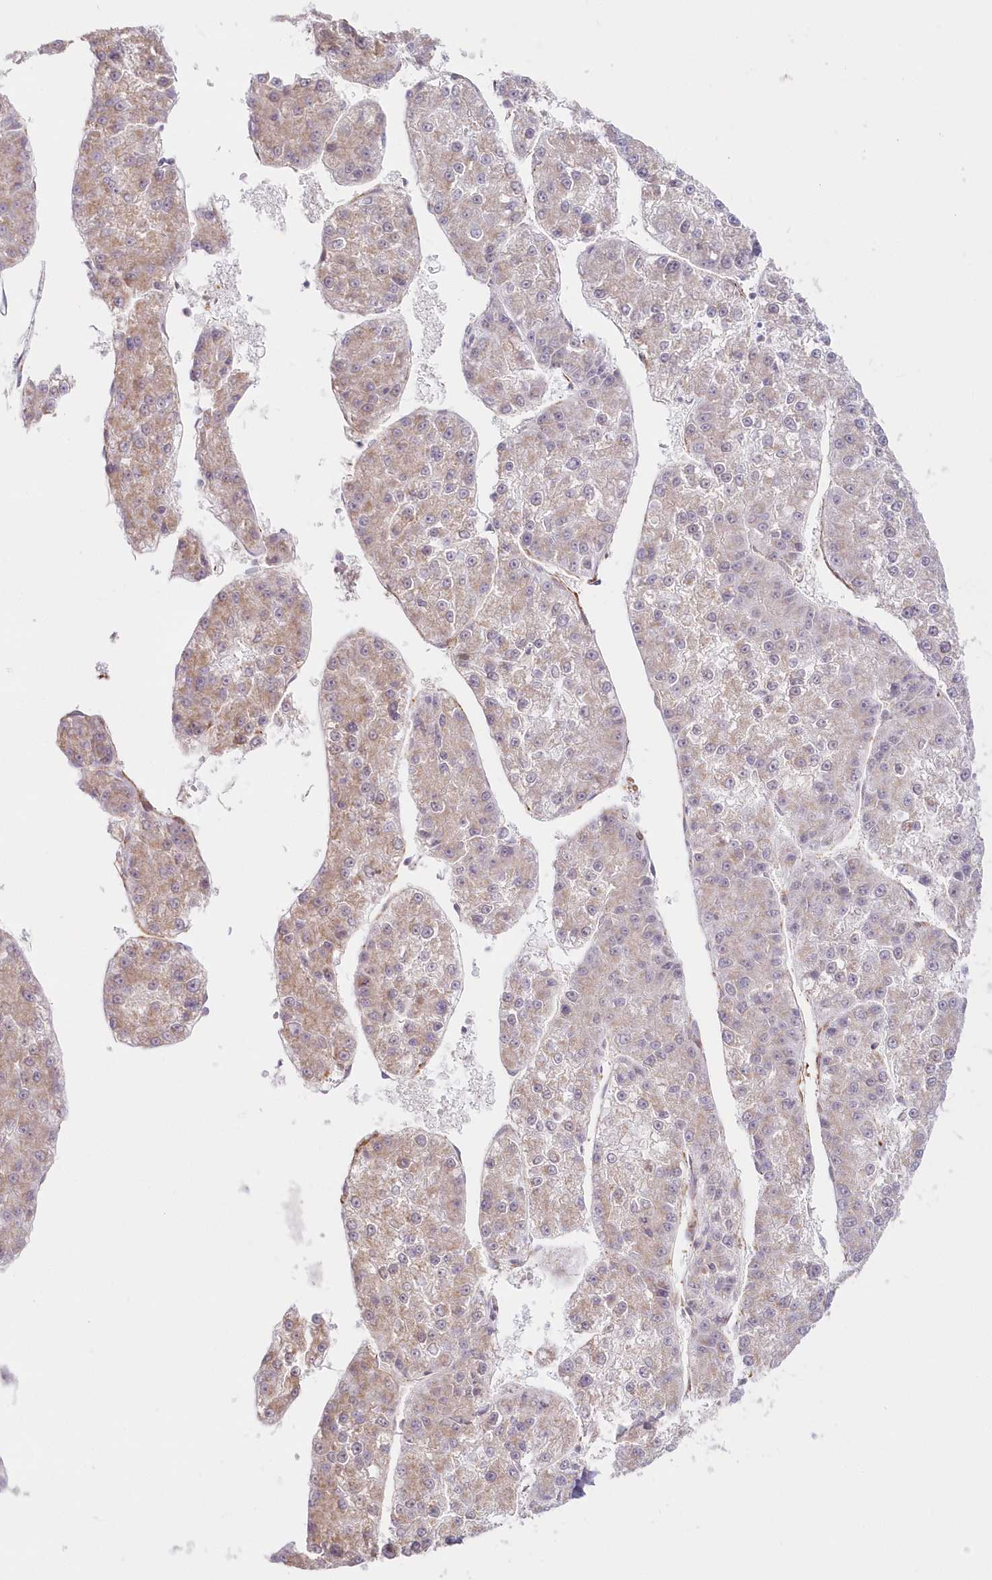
{"staining": {"intensity": "moderate", "quantity": "<25%", "location": "cytoplasmic/membranous"}, "tissue": "liver cancer", "cell_type": "Tumor cells", "image_type": "cancer", "snomed": [{"axis": "morphology", "description": "Carcinoma, Hepatocellular, NOS"}, {"axis": "topography", "description": "Liver"}], "caption": "Brown immunohistochemical staining in liver cancer shows moderate cytoplasmic/membranous staining in about <25% of tumor cells.", "gene": "AFAP1L2", "patient": {"sex": "female", "age": 73}}